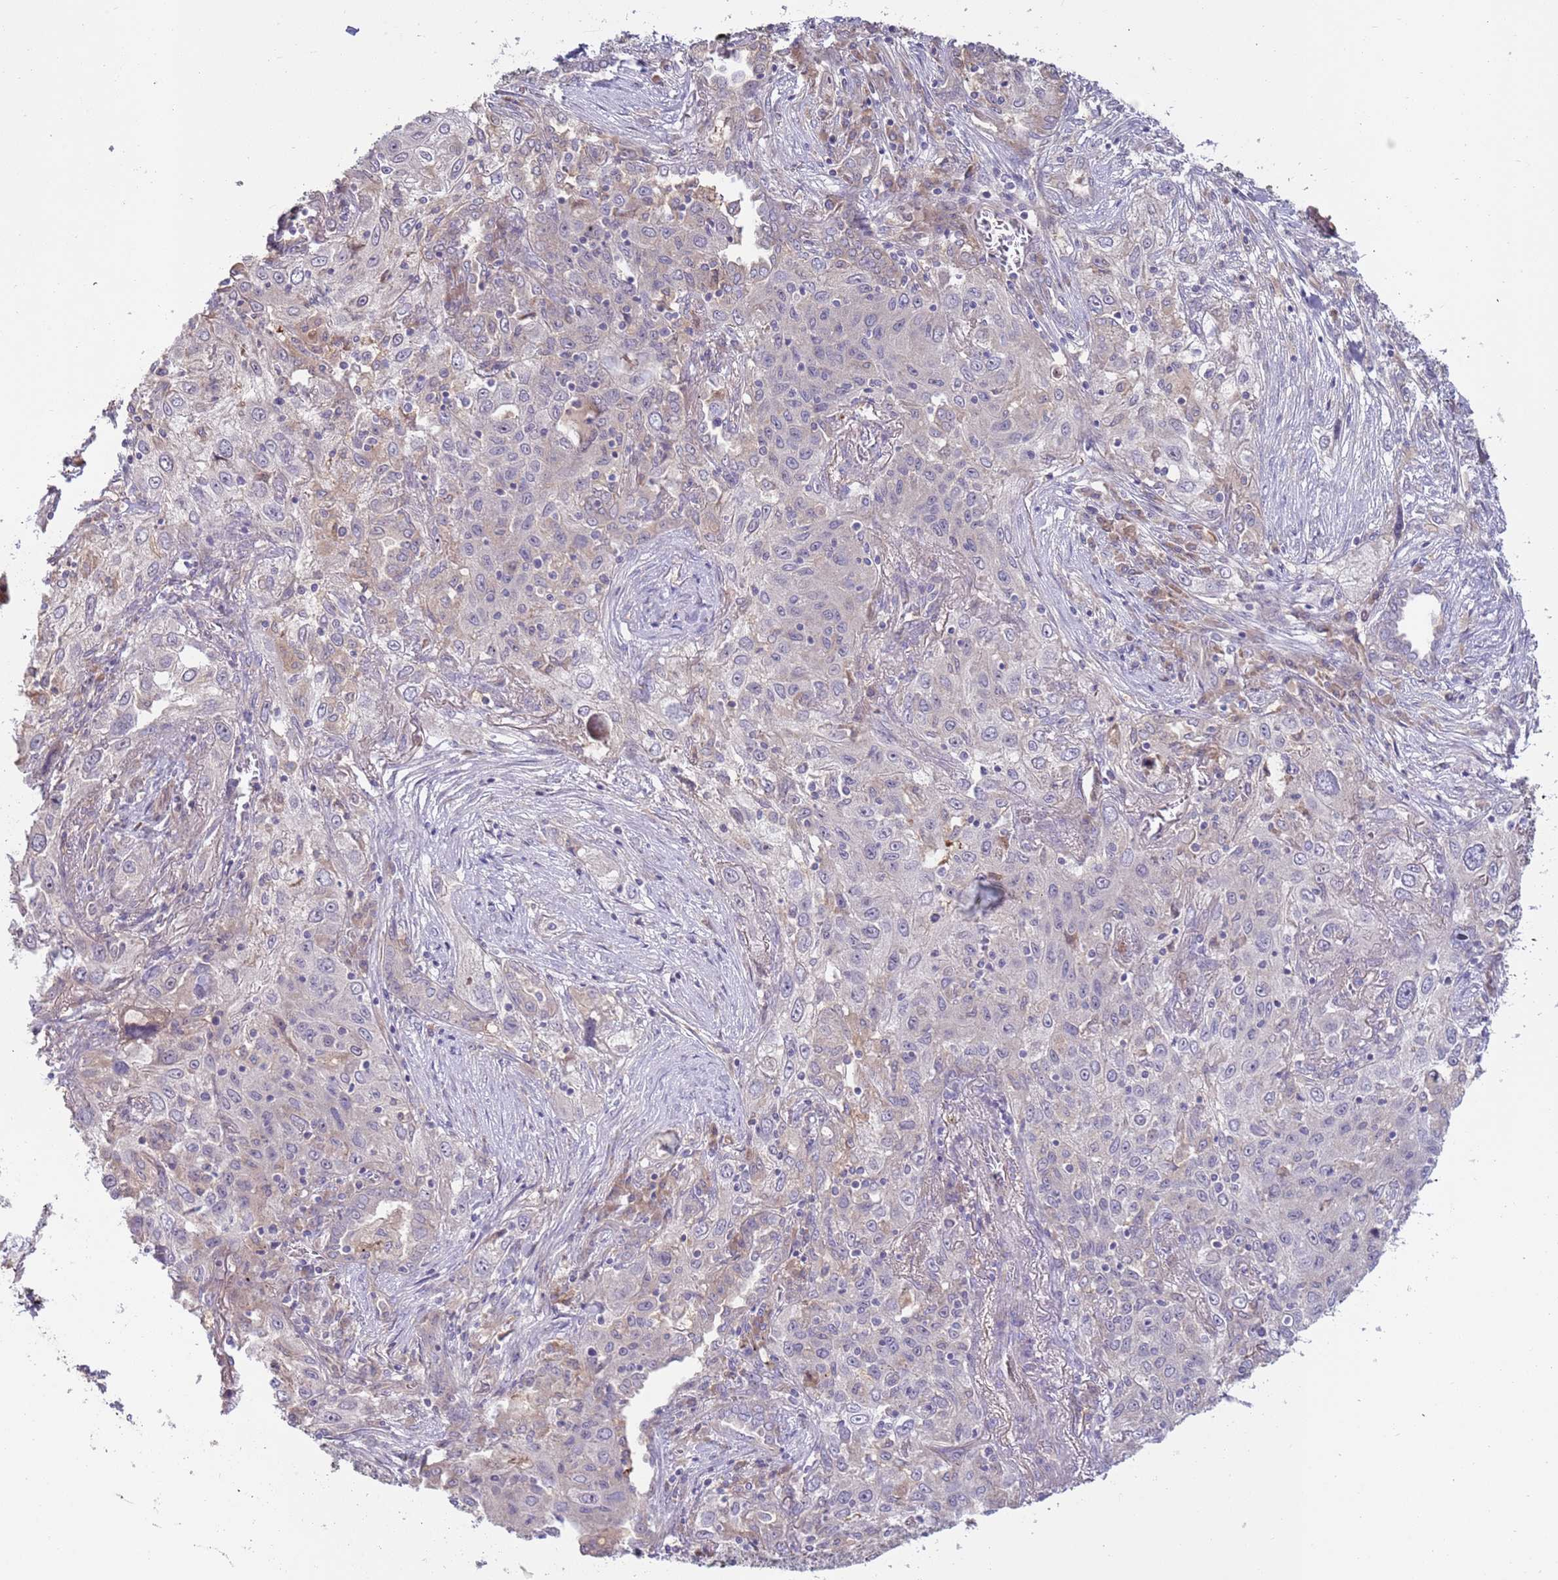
{"staining": {"intensity": "negative", "quantity": "none", "location": "none"}, "tissue": "lung cancer", "cell_type": "Tumor cells", "image_type": "cancer", "snomed": [{"axis": "morphology", "description": "Squamous cell carcinoma, NOS"}, {"axis": "topography", "description": "Lung"}], "caption": "Human squamous cell carcinoma (lung) stained for a protein using immunohistochemistry (IHC) reveals no staining in tumor cells.", "gene": "CABYR", "patient": {"sex": "female", "age": 69}}